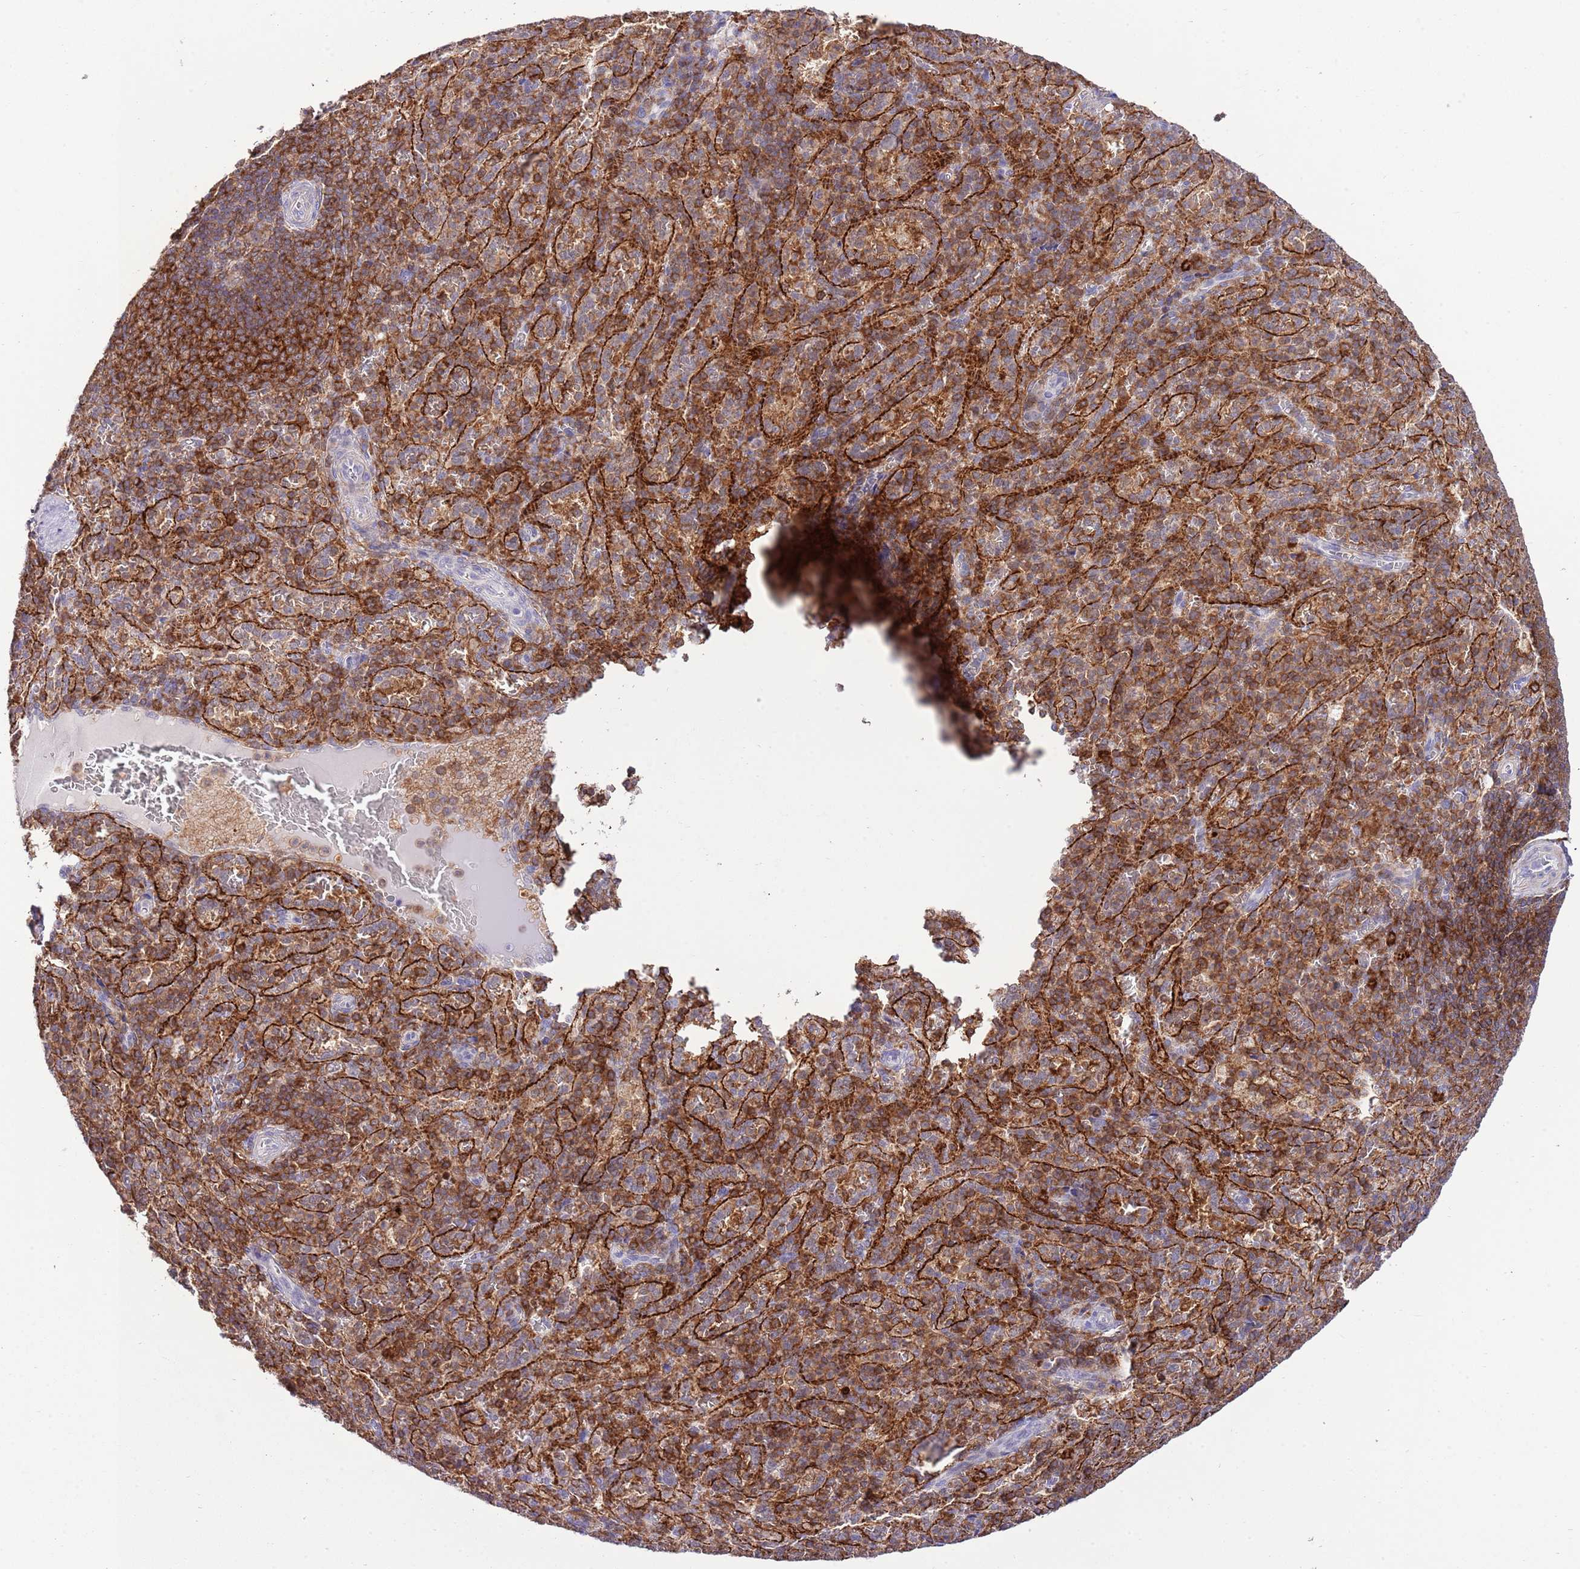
{"staining": {"intensity": "moderate", "quantity": ">75%", "location": "cytoplasmic/membranous"}, "tissue": "spleen", "cell_type": "Cells in red pulp", "image_type": "normal", "snomed": [{"axis": "morphology", "description": "Normal tissue, NOS"}, {"axis": "topography", "description": "Spleen"}], "caption": "Brown immunohistochemical staining in benign human spleen shows moderate cytoplasmic/membranous staining in approximately >75% of cells in red pulp. The staining was performed using DAB (3,3'-diaminobenzidine) to visualize the protein expression in brown, while the nuclei were stained in blue with hematoxylin (Magnification: 20x).", "gene": "EFHD1", "patient": {"sex": "female", "age": 21}}